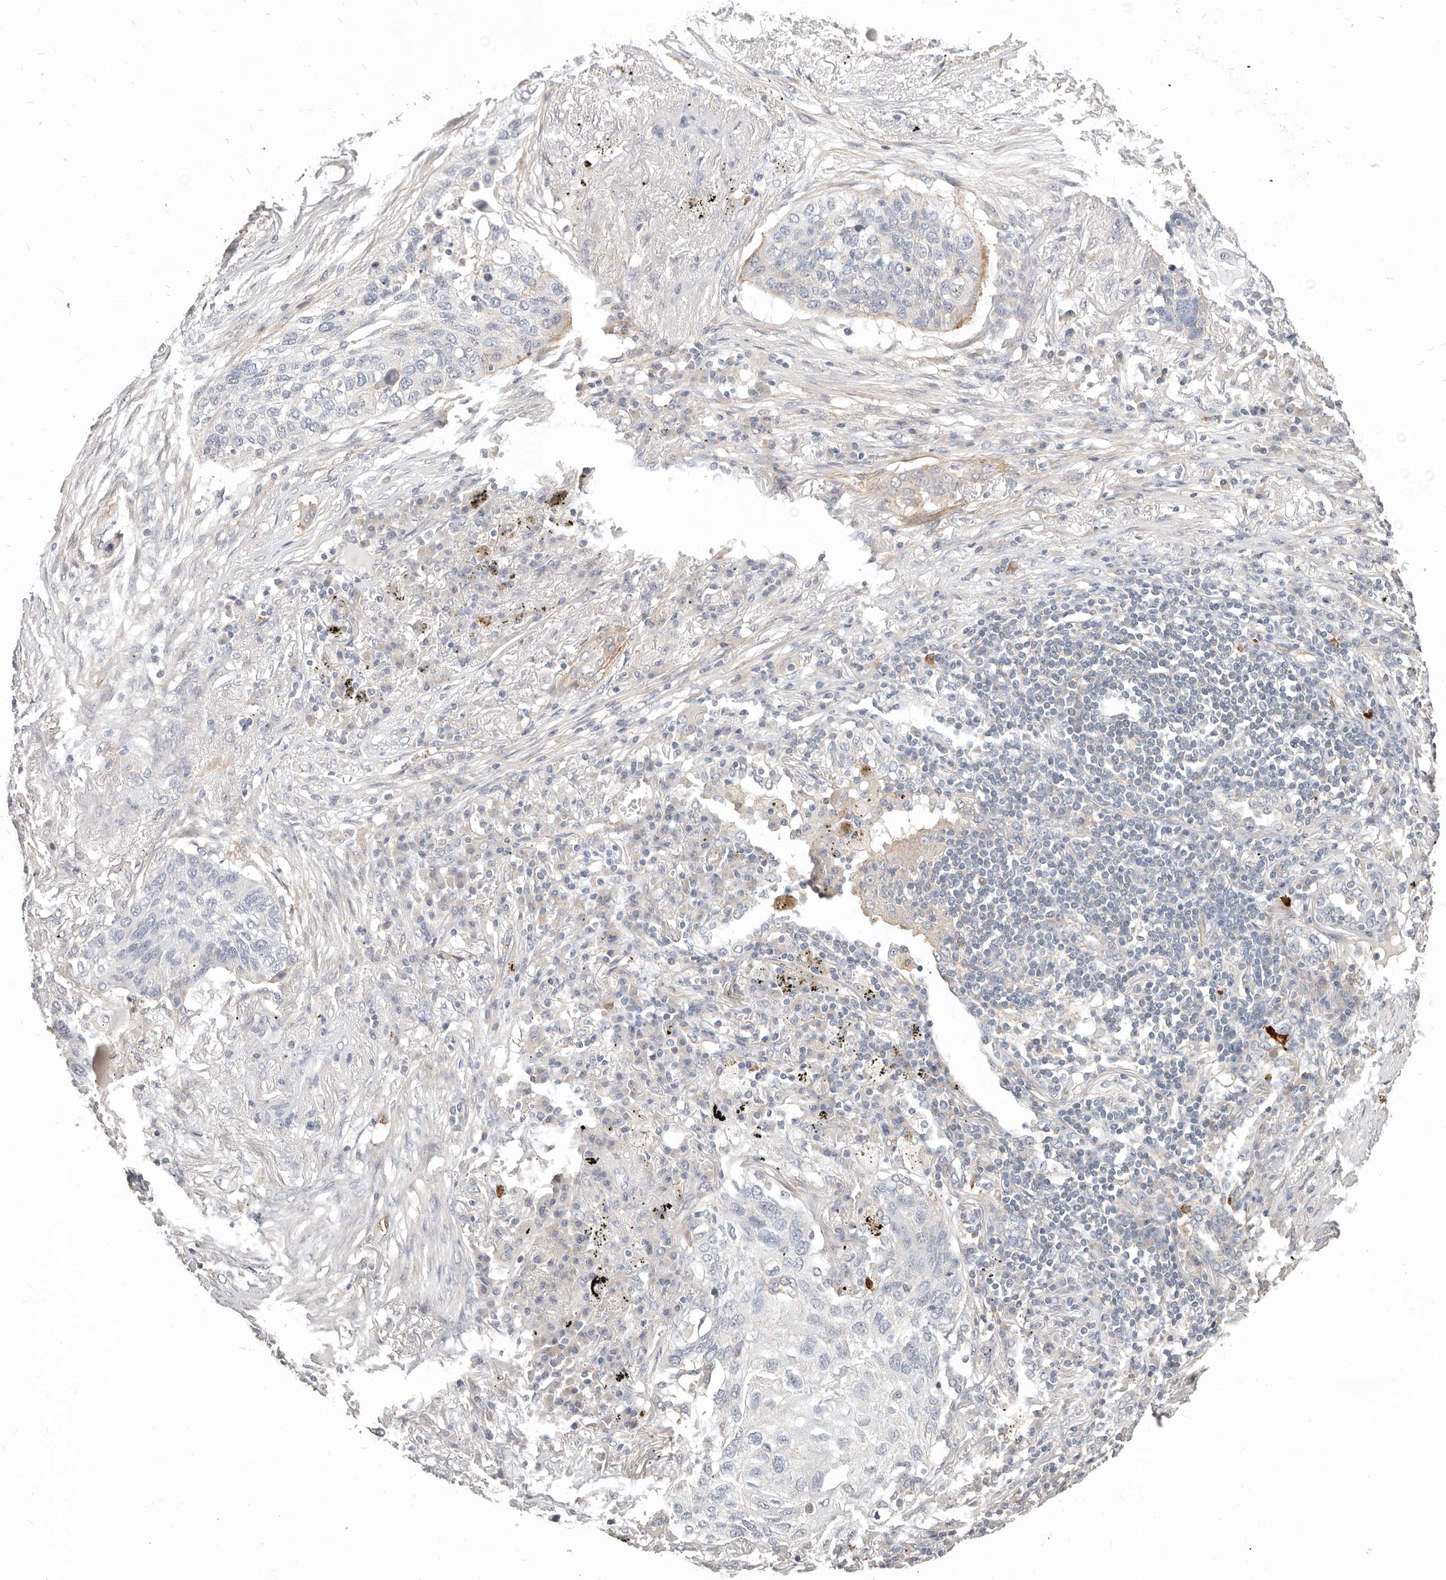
{"staining": {"intensity": "negative", "quantity": "none", "location": "none"}, "tissue": "lung cancer", "cell_type": "Tumor cells", "image_type": "cancer", "snomed": [{"axis": "morphology", "description": "Squamous cell carcinoma, NOS"}, {"axis": "topography", "description": "Lung"}], "caption": "The micrograph reveals no significant expression in tumor cells of lung cancer.", "gene": "ZRANB1", "patient": {"sex": "female", "age": 63}}